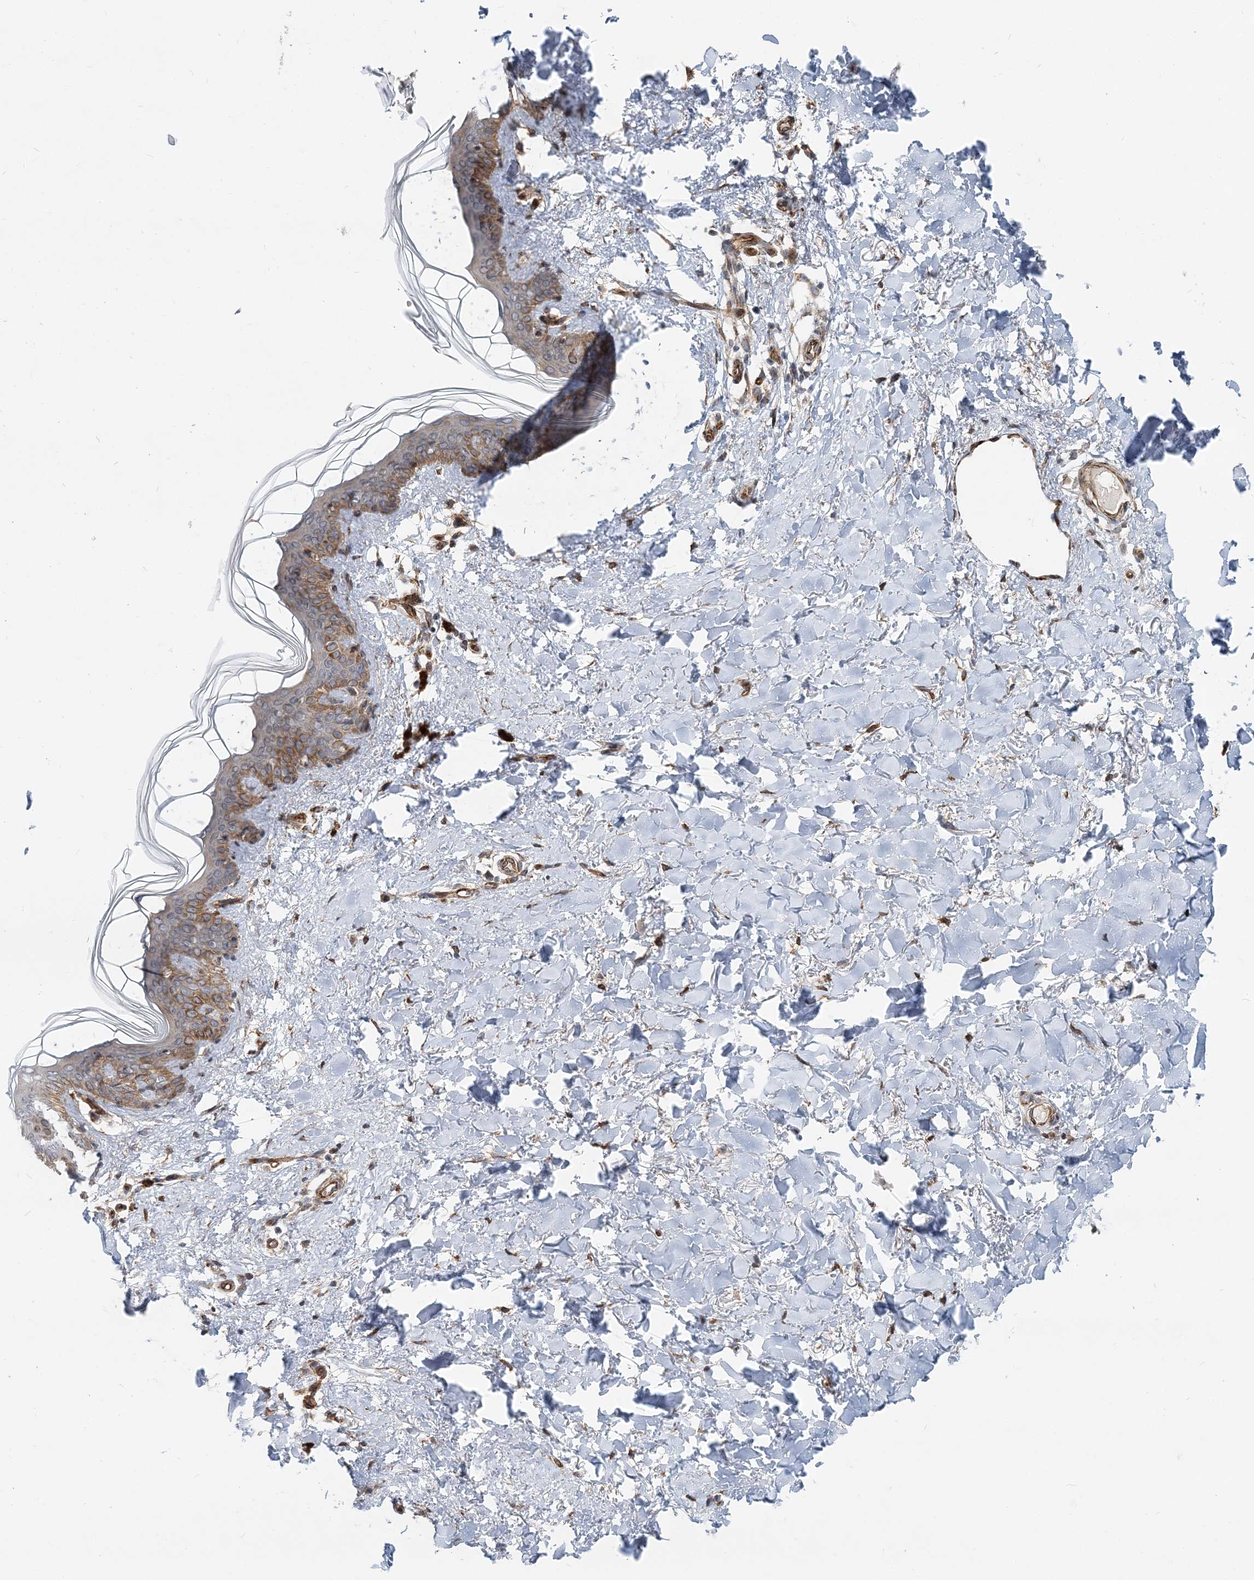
{"staining": {"intensity": "weak", "quantity": ">75%", "location": "cytoplasmic/membranous"}, "tissue": "skin", "cell_type": "Fibroblasts", "image_type": "normal", "snomed": [{"axis": "morphology", "description": "Normal tissue, NOS"}, {"axis": "topography", "description": "Skin"}], "caption": "Immunohistochemistry (IHC) histopathology image of unremarkable skin: human skin stained using immunohistochemistry exhibits low levels of weak protein expression localized specifically in the cytoplasmic/membranous of fibroblasts, appearing as a cytoplasmic/membranous brown color.", "gene": "NBAS", "patient": {"sex": "female", "age": 46}}